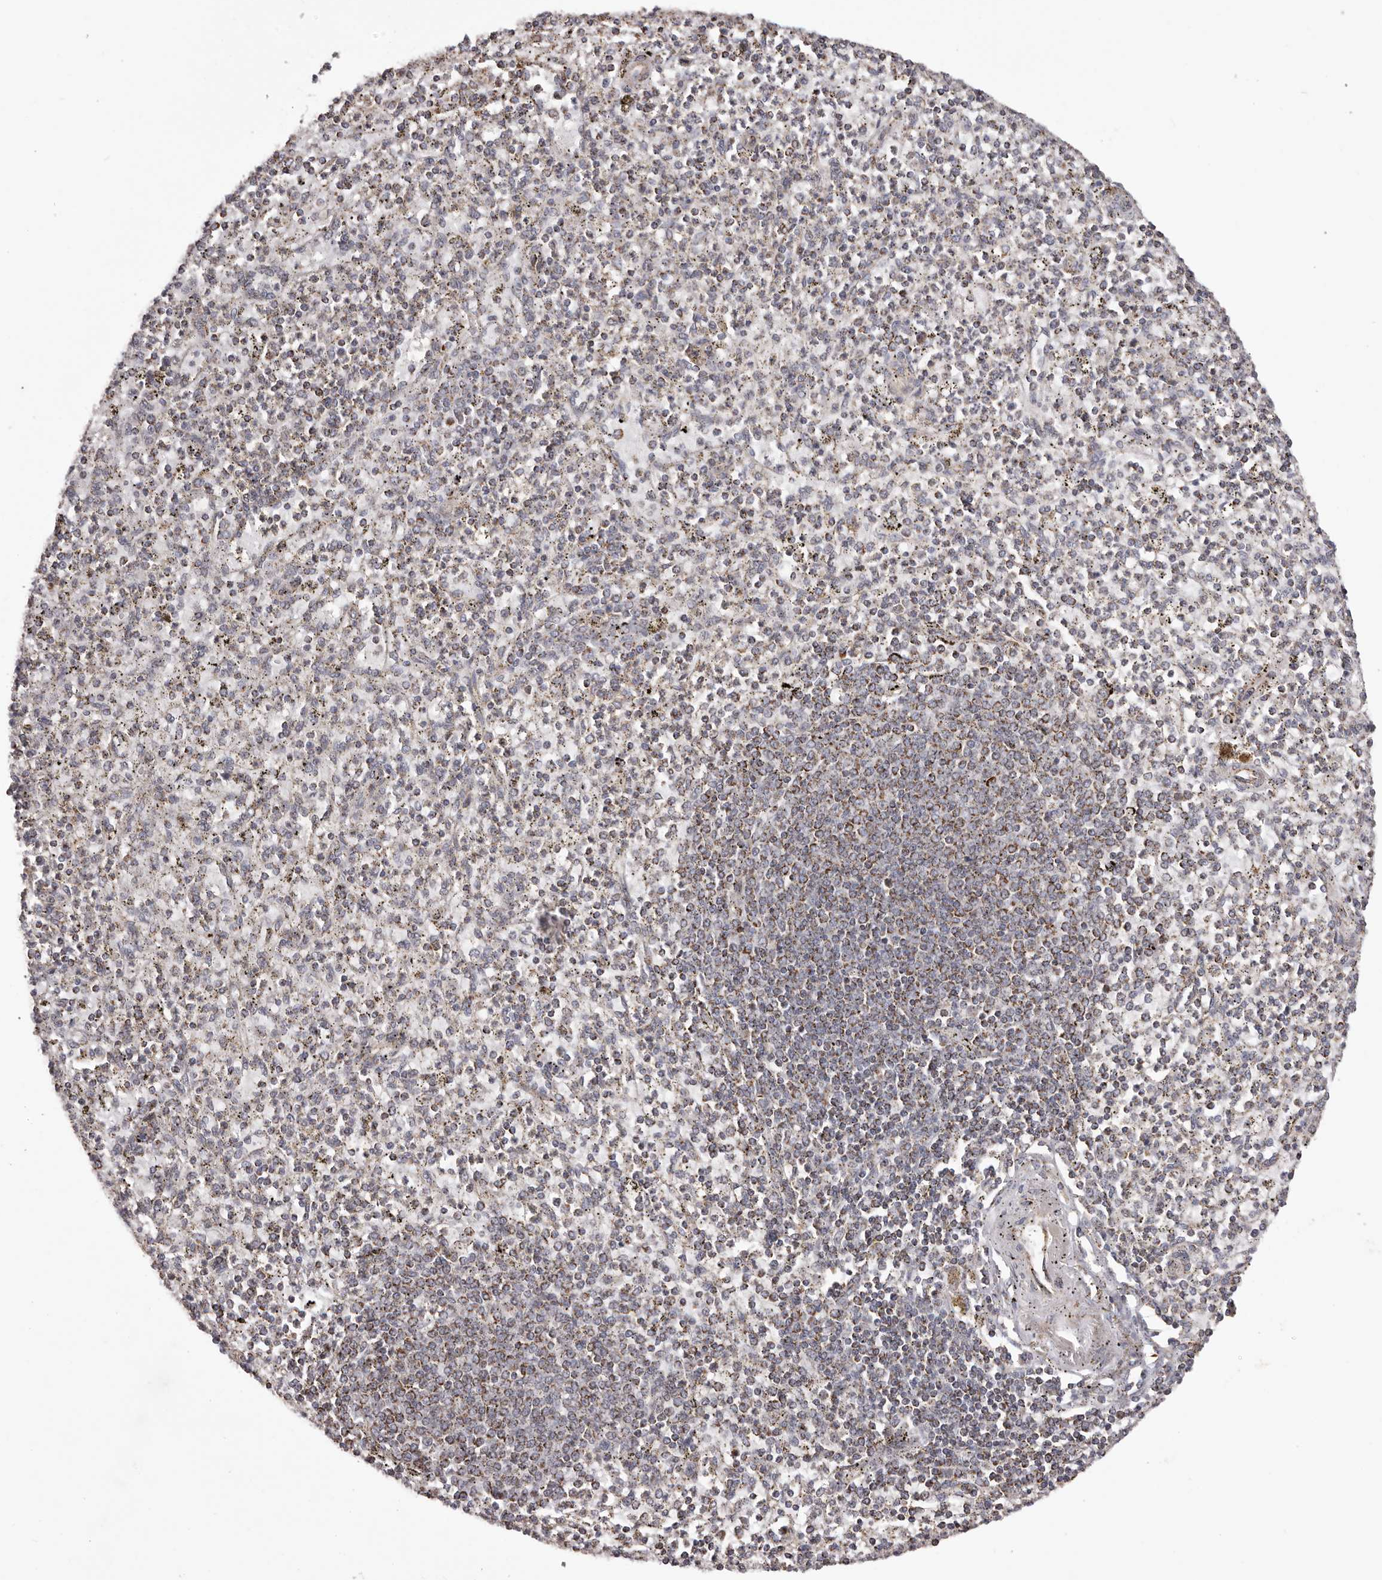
{"staining": {"intensity": "weak", "quantity": "25%-75%", "location": "cytoplasmic/membranous"}, "tissue": "spleen", "cell_type": "Cells in red pulp", "image_type": "normal", "snomed": [{"axis": "morphology", "description": "Normal tissue, NOS"}, {"axis": "topography", "description": "Spleen"}], "caption": "Benign spleen reveals weak cytoplasmic/membranous positivity in approximately 25%-75% of cells in red pulp, visualized by immunohistochemistry. Using DAB (brown) and hematoxylin (blue) stains, captured at high magnification using brightfield microscopy.", "gene": "CHRM2", "patient": {"sex": "male", "age": 72}}